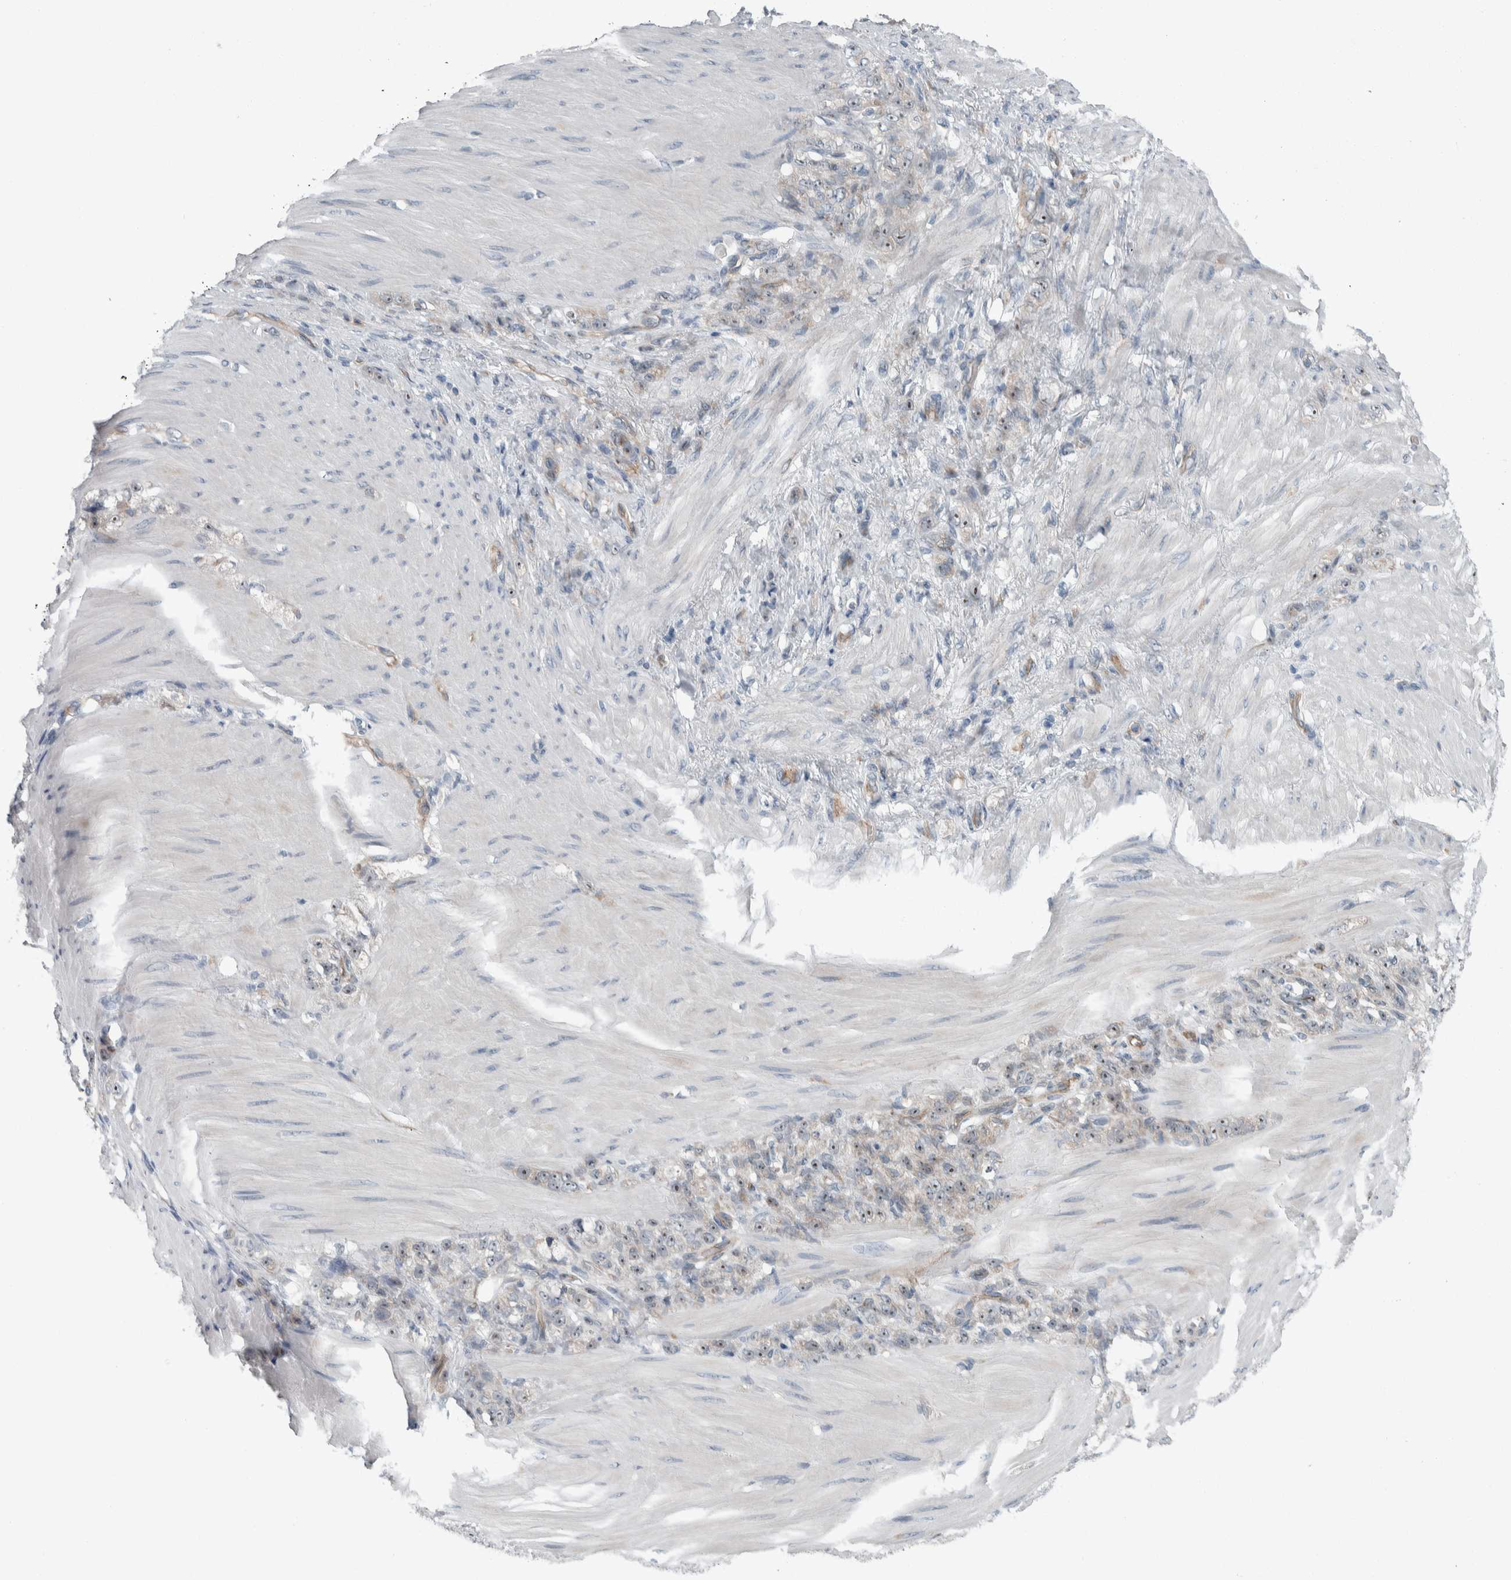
{"staining": {"intensity": "weak", "quantity": "<25%", "location": "nuclear"}, "tissue": "stomach cancer", "cell_type": "Tumor cells", "image_type": "cancer", "snomed": [{"axis": "morphology", "description": "Normal tissue, NOS"}, {"axis": "morphology", "description": "Adenocarcinoma, NOS"}, {"axis": "topography", "description": "Stomach"}], "caption": "Tumor cells are negative for protein expression in human stomach adenocarcinoma.", "gene": "USP25", "patient": {"sex": "male", "age": 82}}